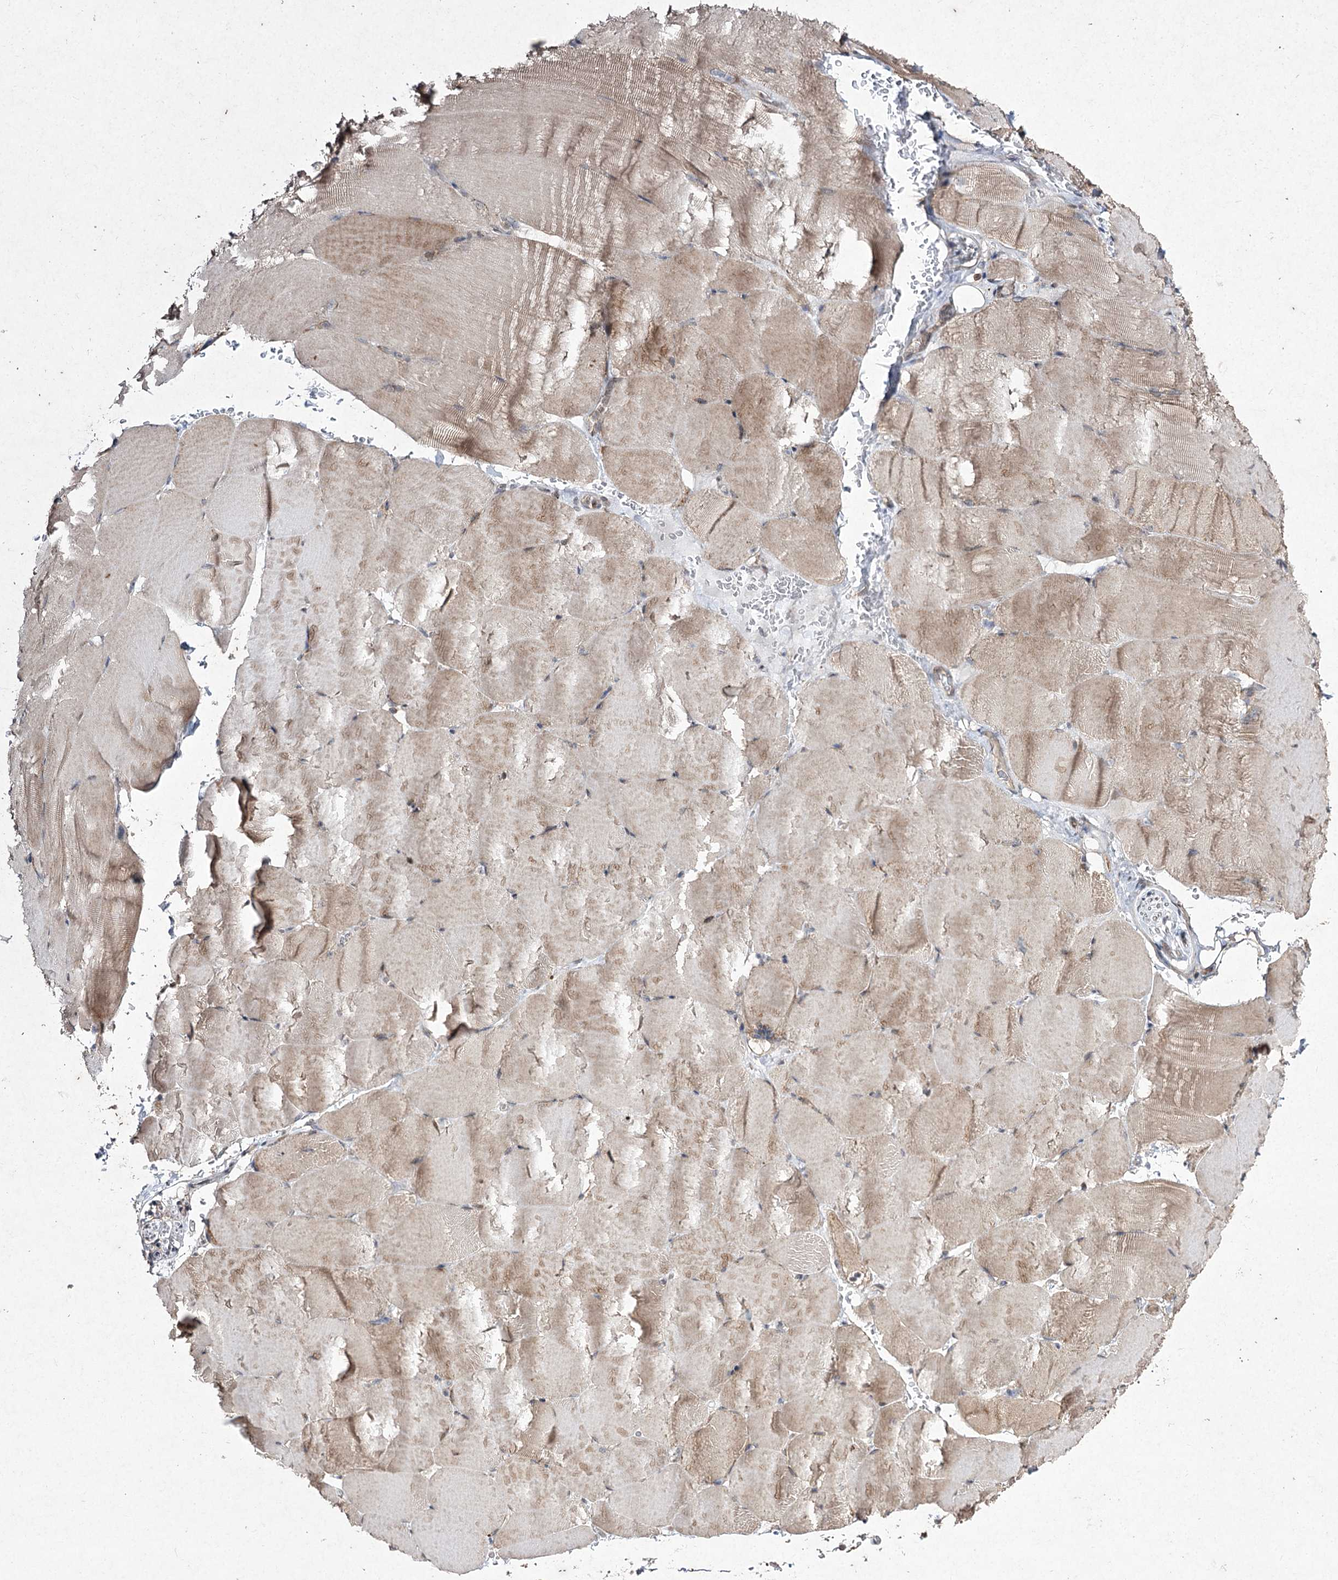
{"staining": {"intensity": "weak", "quantity": "25%-75%", "location": "cytoplasmic/membranous"}, "tissue": "skeletal muscle", "cell_type": "Myocytes", "image_type": "normal", "snomed": [{"axis": "morphology", "description": "Normal tissue, NOS"}, {"axis": "topography", "description": "Skeletal muscle"}, {"axis": "topography", "description": "Parathyroid gland"}], "caption": "This histopathology image reveals normal skeletal muscle stained with IHC to label a protein in brown. The cytoplasmic/membranous of myocytes show weak positivity for the protein. Nuclei are counter-stained blue.", "gene": "FANCL", "patient": {"sex": "female", "age": 37}}